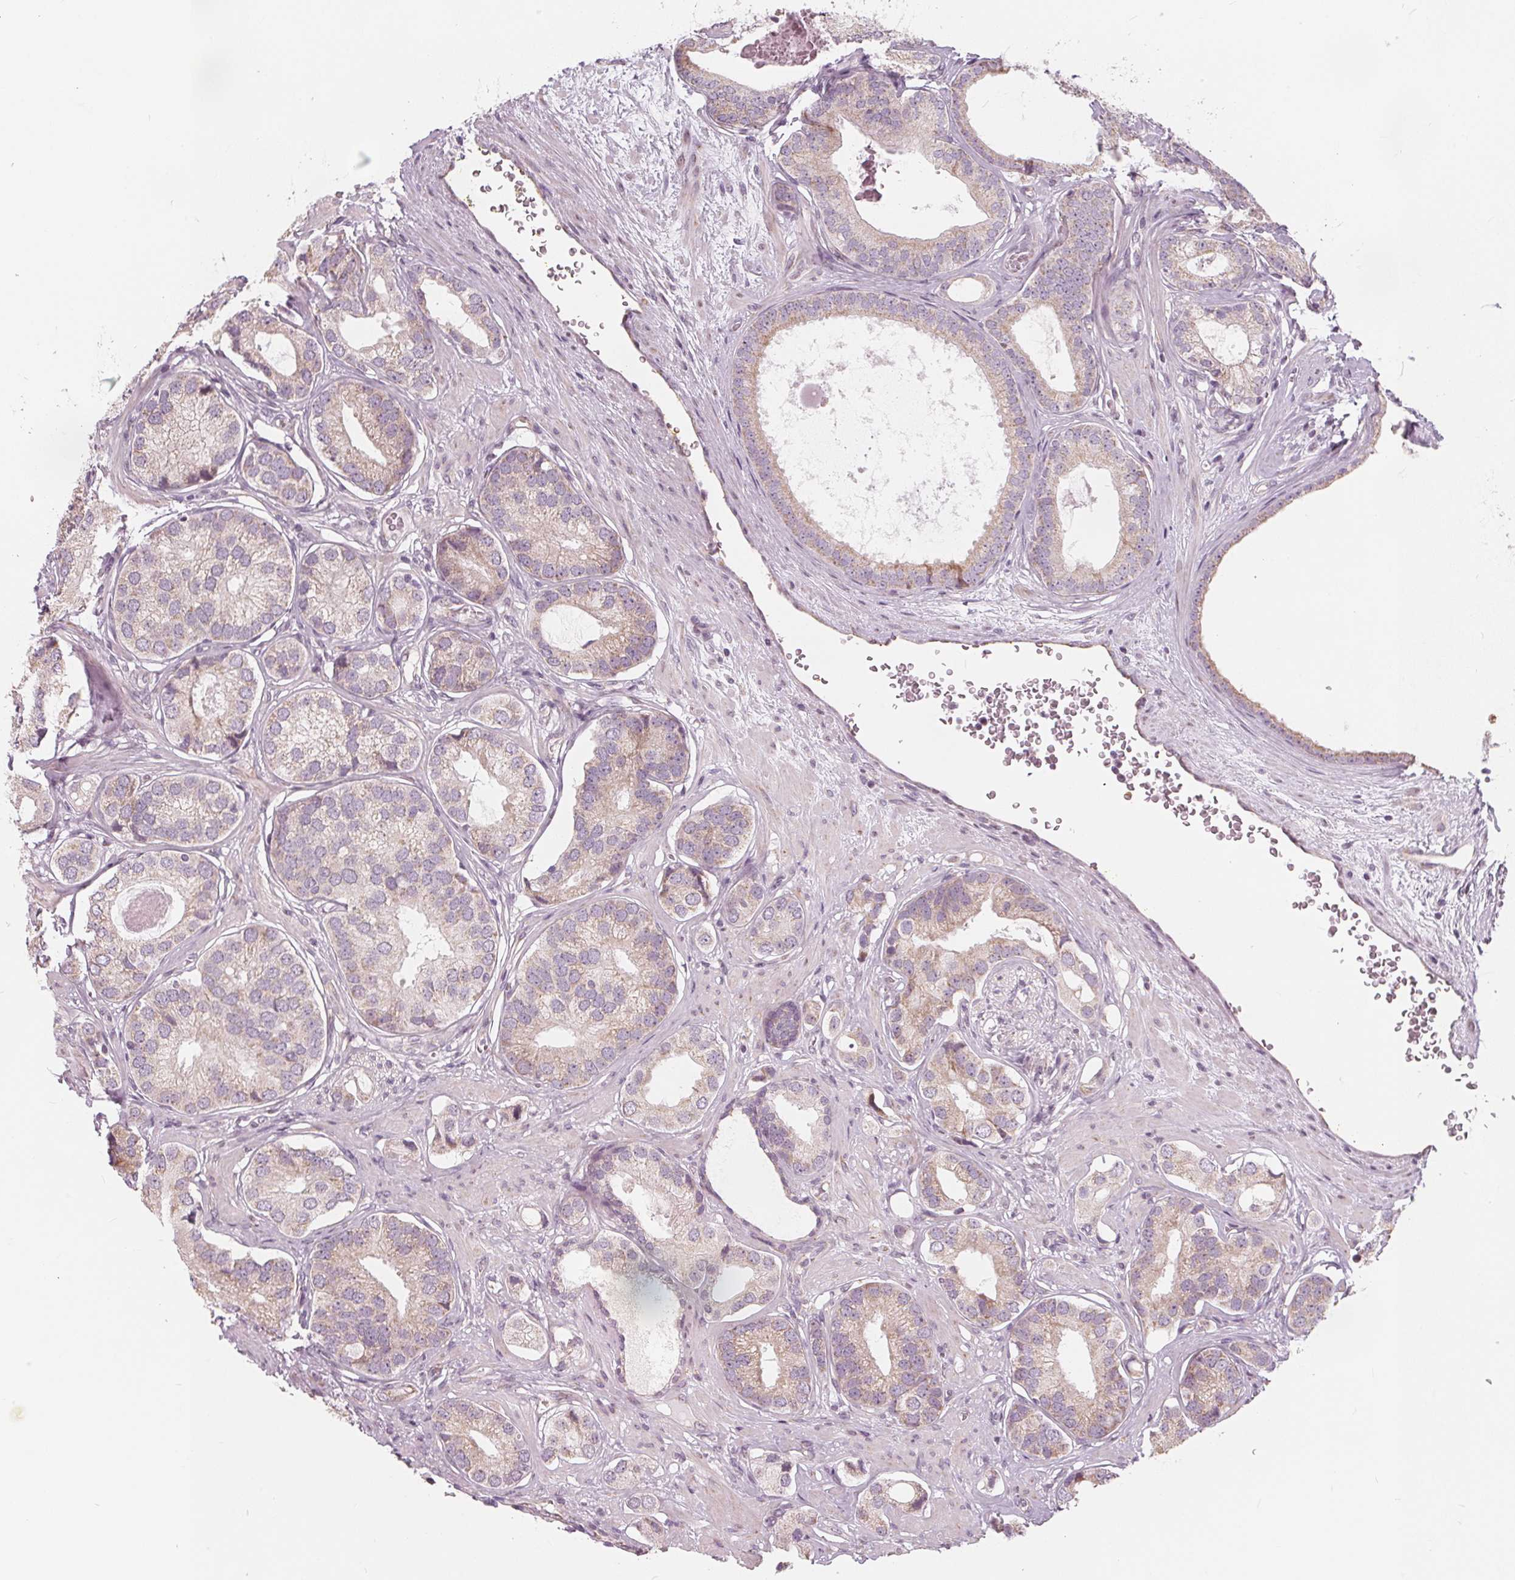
{"staining": {"intensity": "weak", "quantity": ">75%", "location": "cytoplasmic/membranous"}, "tissue": "prostate cancer", "cell_type": "Tumor cells", "image_type": "cancer", "snomed": [{"axis": "morphology", "description": "Adenocarcinoma, Low grade"}, {"axis": "topography", "description": "Prostate"}], "caption": "Immunohistochemistry (IHC) image of neoplastic tissue: prostate cancer stained using IHC shows low levels of weak protein expression localized specifically in the cytoplasmic/membranous of tumor cells, appearing as a cytoplasmic/membranous brown color.", "gene": "NUP210L", "patient": {"sex": "male", "age": 61}}